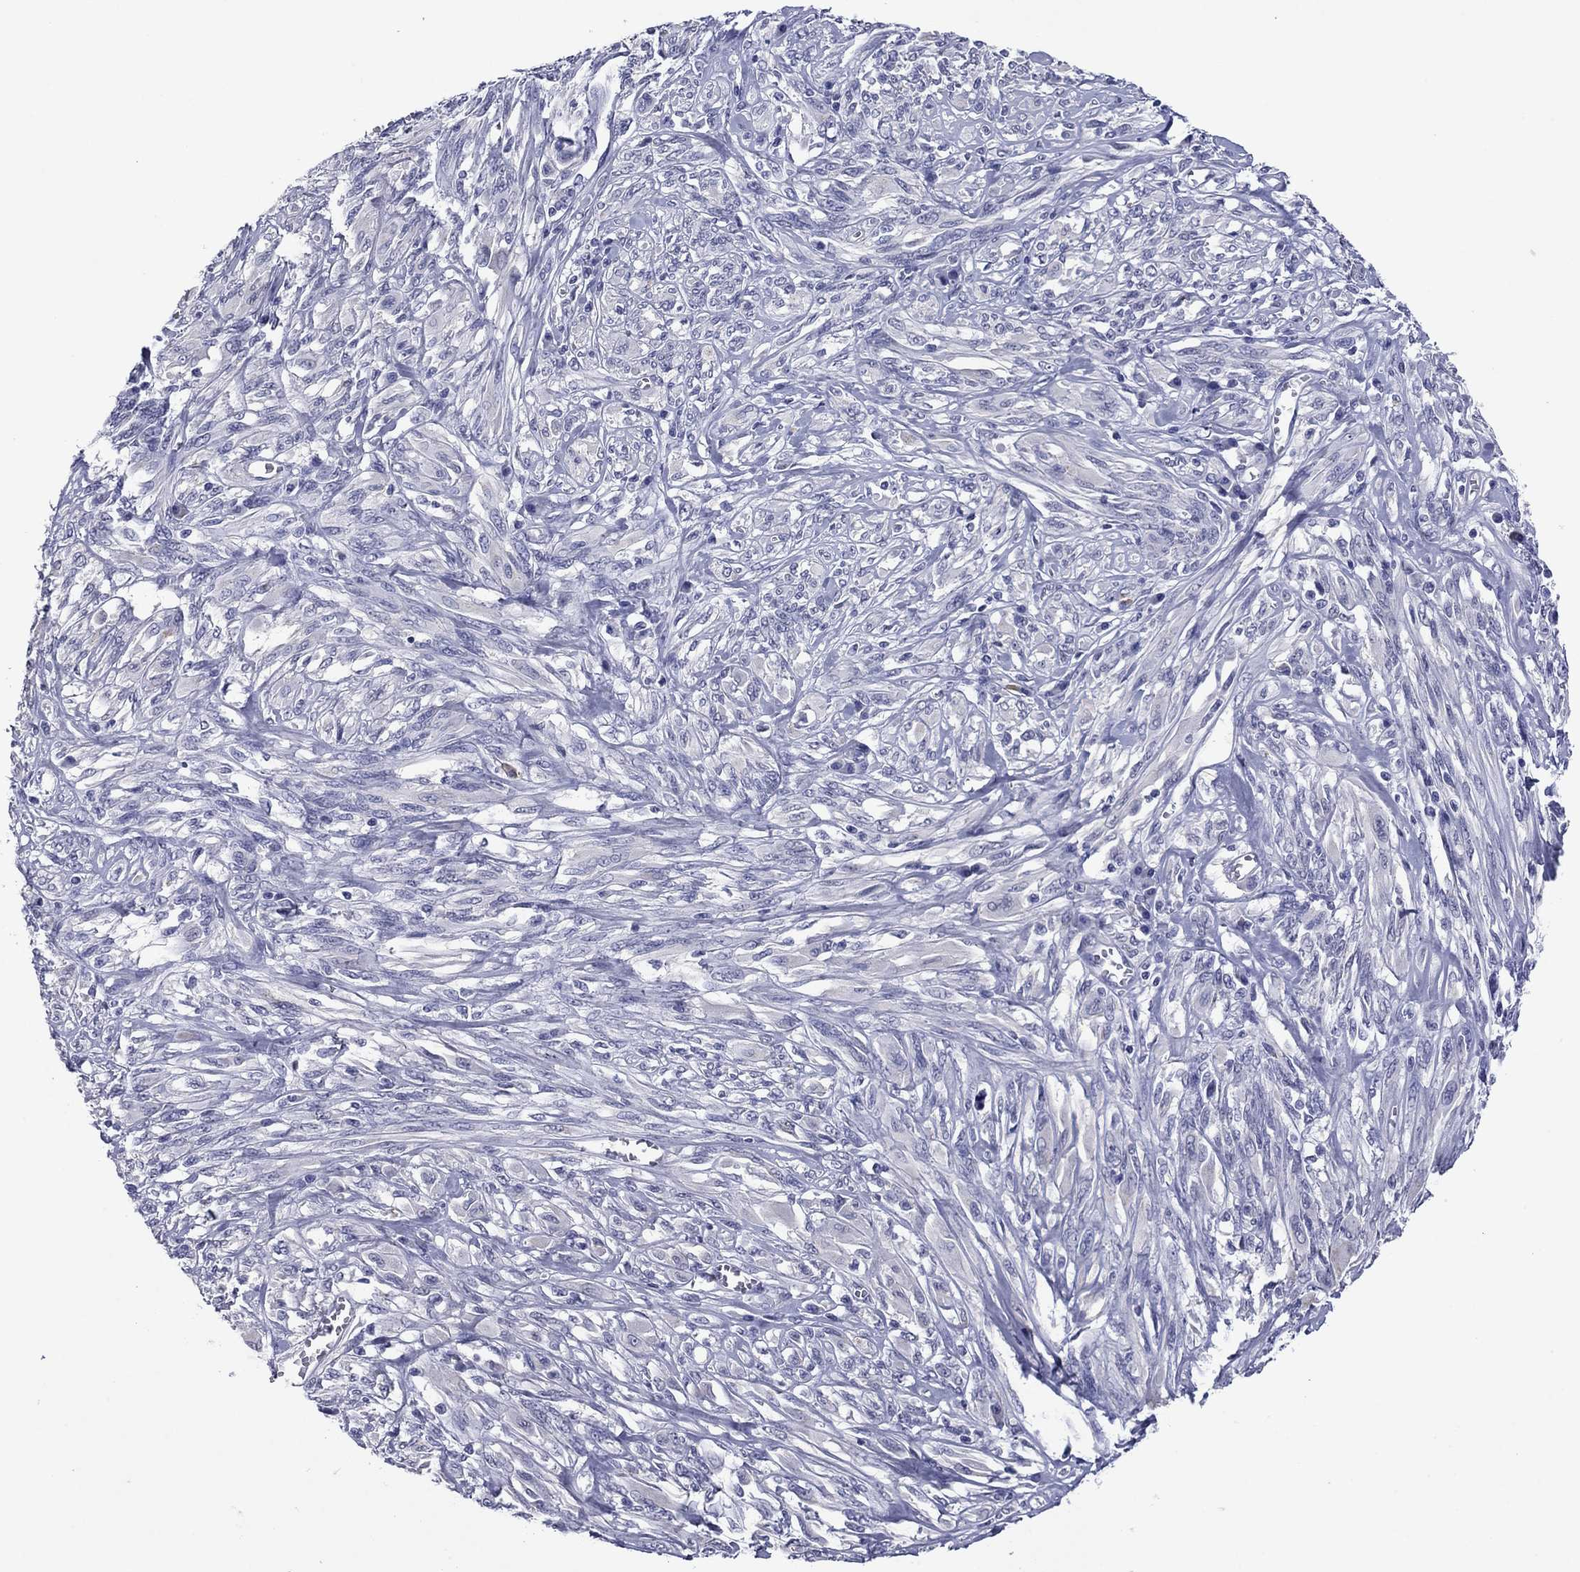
{"staining": {"intensity": "negative", "quantity": "none", "location": "none"}, "tissue": "melanoma", "cell_type": "Tumor cells", "image_type": "cancer", "snomed": [{"axis": "morphology", "description": "Malignant melanoma, NOS"}, {"axis": "topography", "description": "Skin"}], "caption": "An immunohistochemistry photomicrograph of melanoma is shown. There is no staining in tumor cells of melanoma.", "gene": "HAO1", "patient": {"sex": "female", "age": 91}}